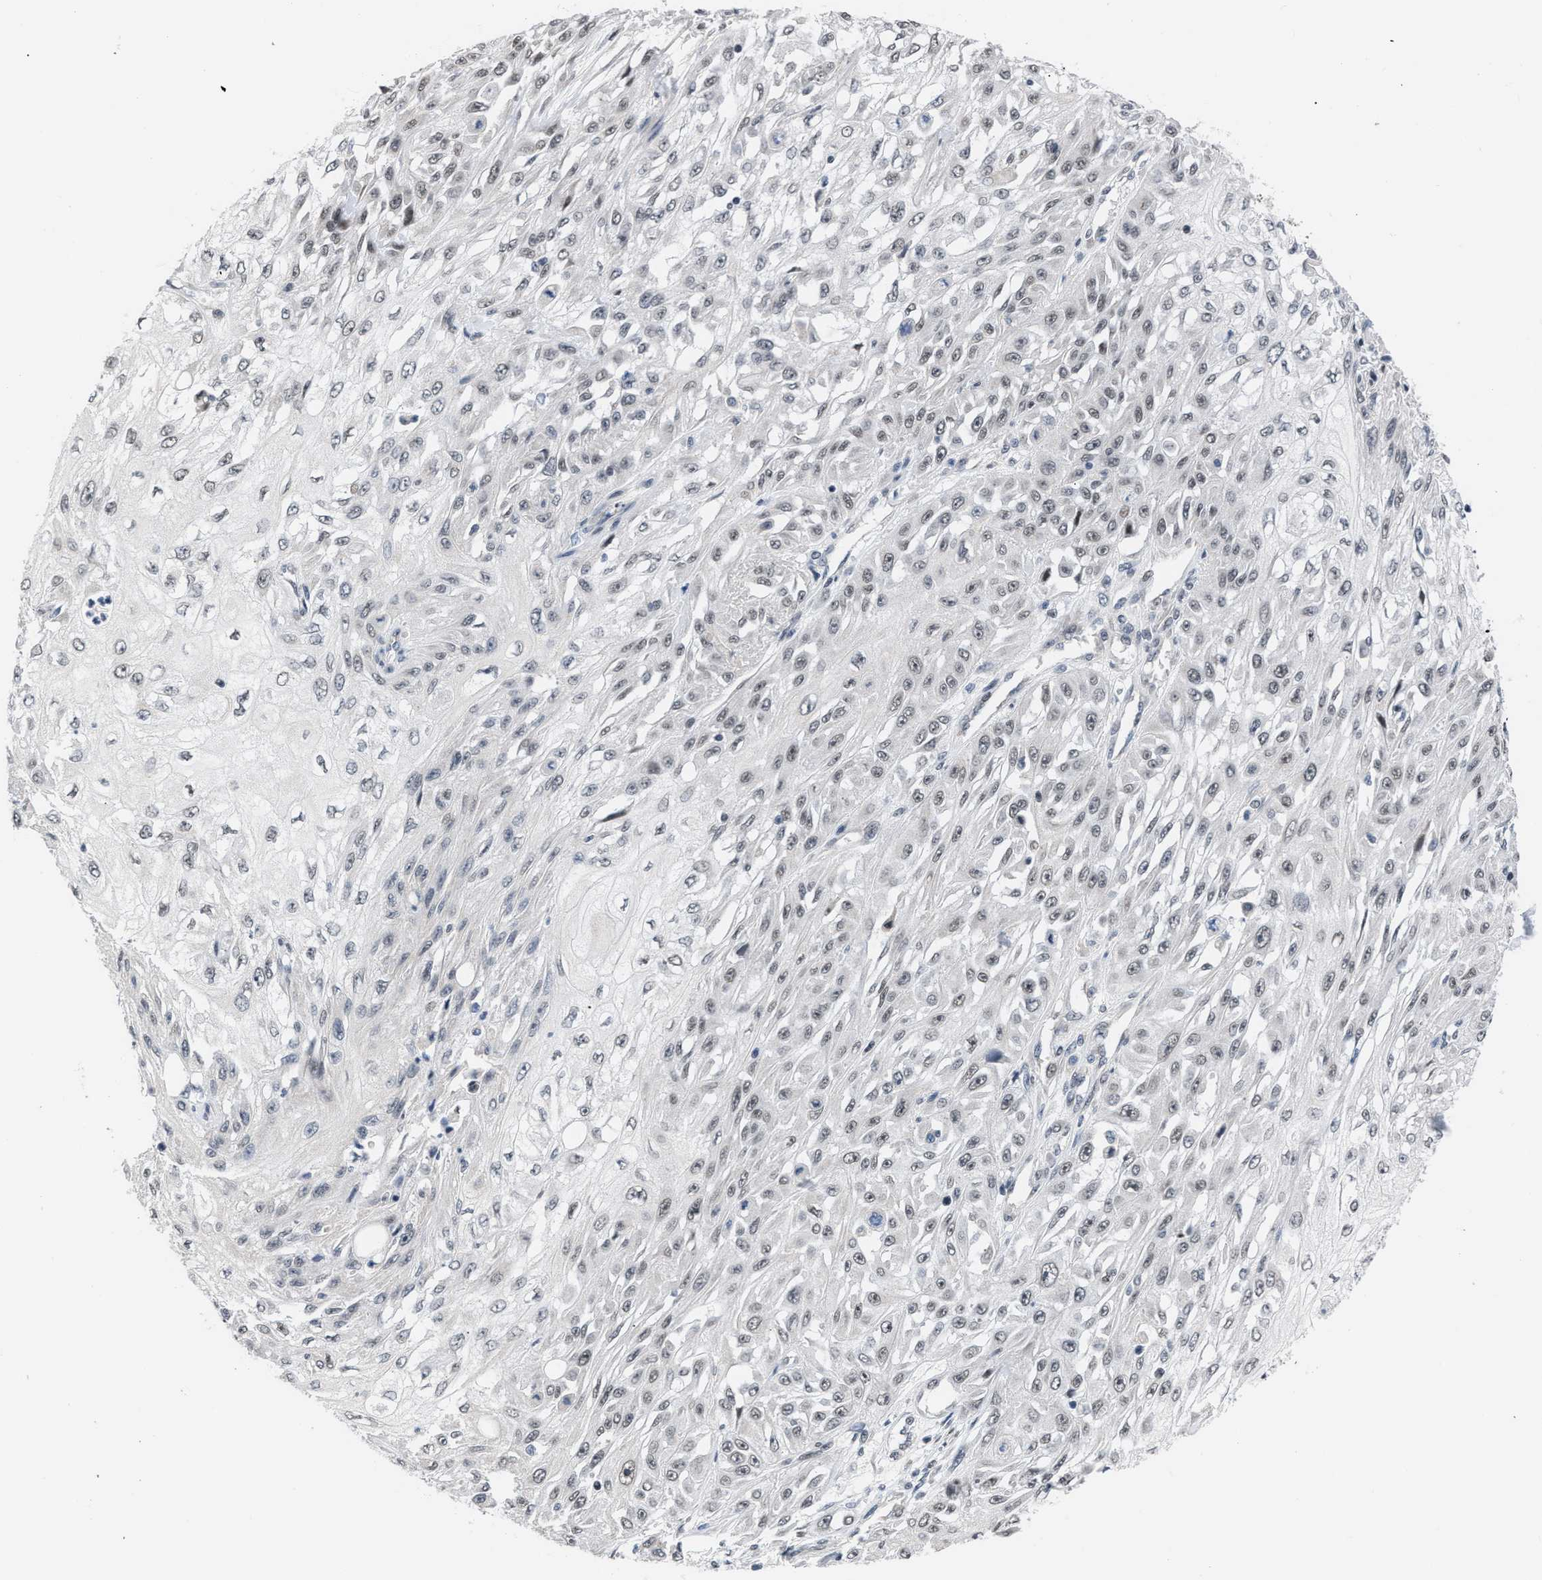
{"staining": {"intensity": "weak", "quantity": "25%-75%", "location": "nuclear"}, "tissue": "skin cancer", "cell_type": "Tumor cells", "image_type": "cancer", "snomed": [{"axis": "morphology", "description": "Squamous cell carcinoma, NOS"}, {"axis": "morphology", "description": "Squamous cell carcinoma, metastatic, NOS"}, {"axis": "topography", "description": "Skin"}, {"axis": "topography", "description": "Lymph node"}], "caption": "The photomicrograph demonstrates immunohistochemical staining of skin cancer. There is weak nuclear positivity is identified in about 25%-75% of tumor cells.", "gene": "TXNRD3", "patient": {"sex": "male", "age": 75}}